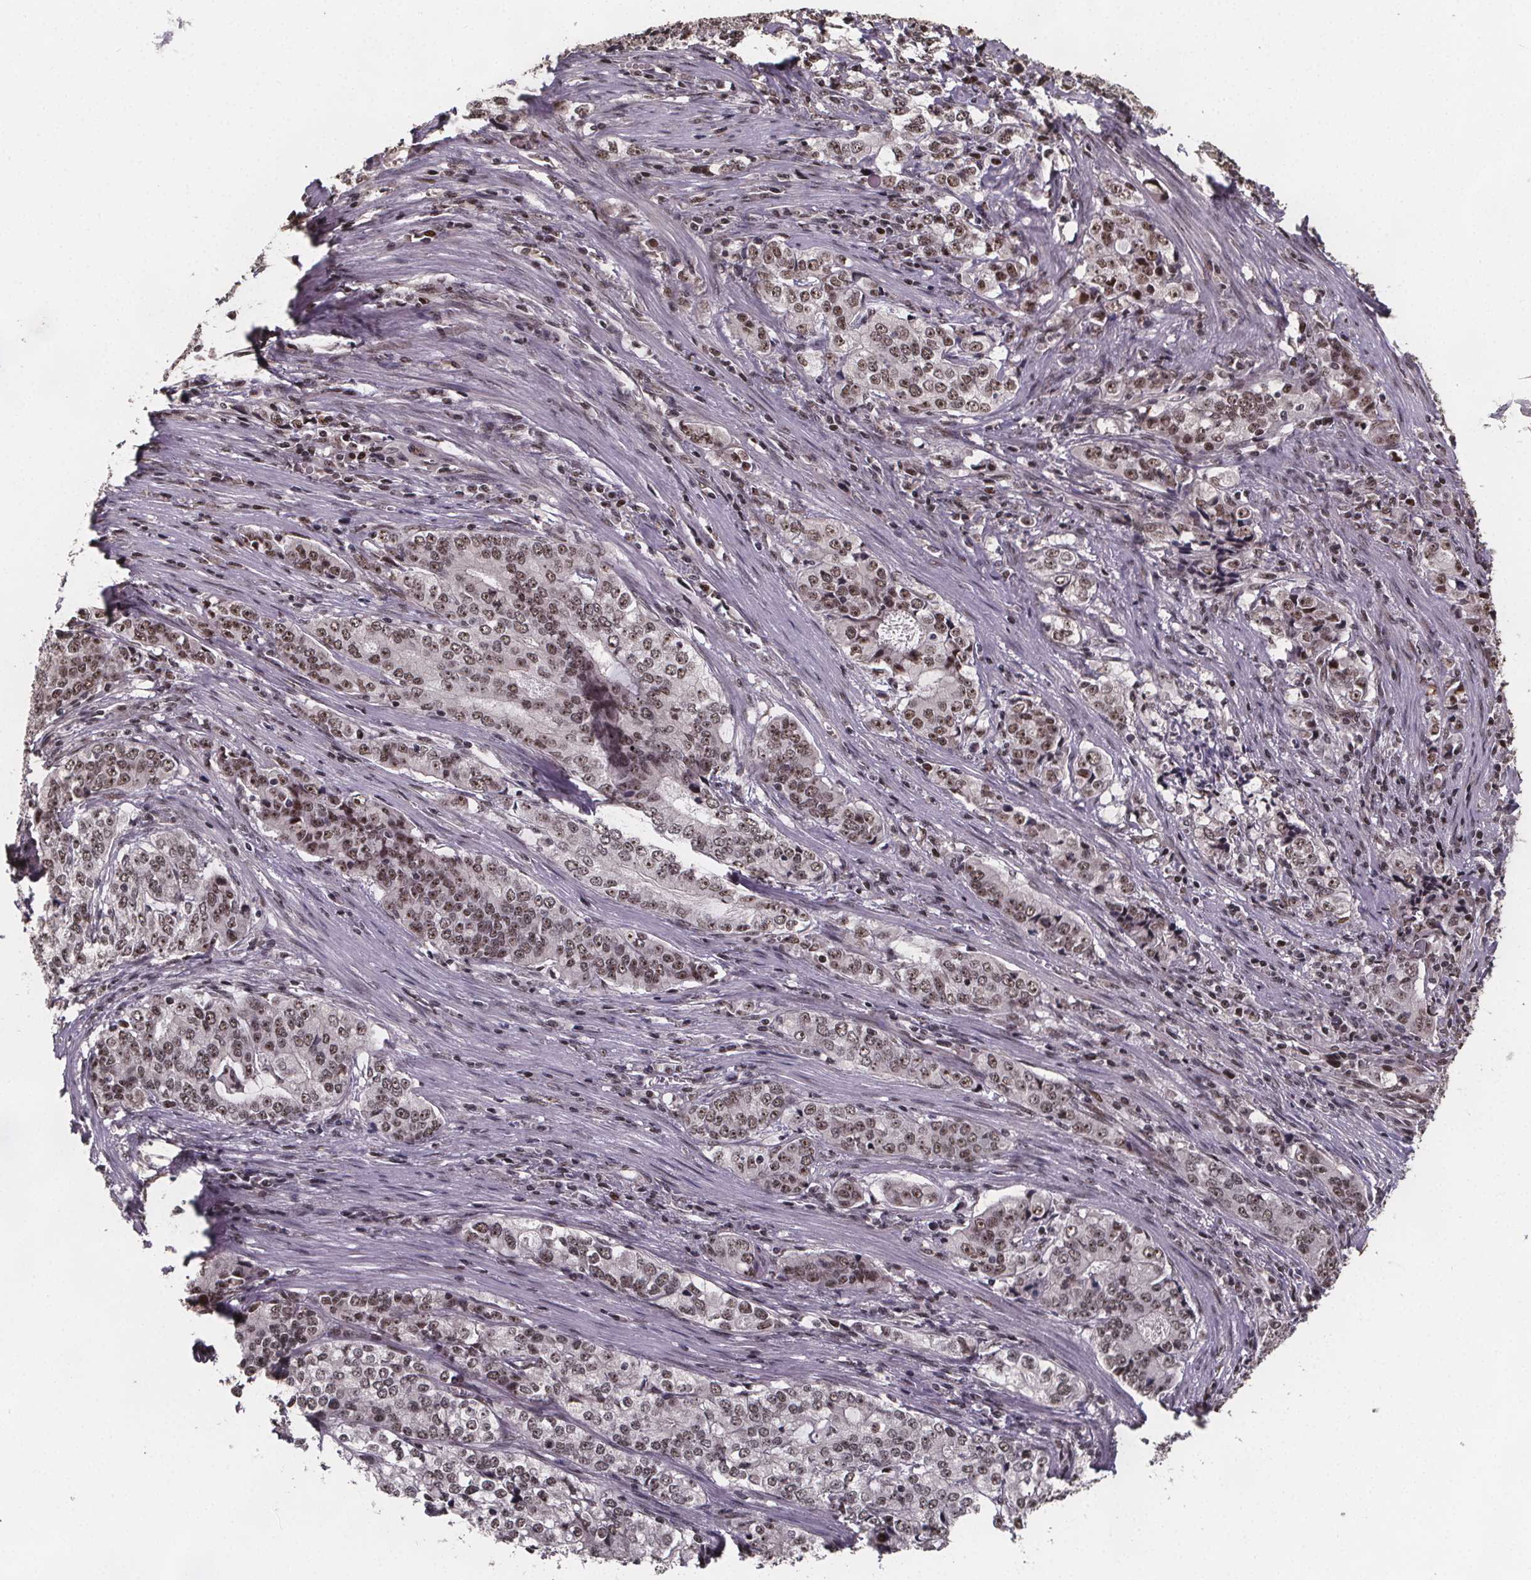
{"staining": {"intensity": "moderate", "quantity": ">75%", "location": "nuclear"}, "tissue": "stomach cancer", "cell_type": "Tumor cells", "image_type": "cancer", "snomed": [{"axis": "morphology", "description": "Adenocarcinoma, NOS"}, {"axis": "topography", "description": "Stomach, lower"}], "caption": "Immunohistochemical staining of human adenocarcinoma (stomach) displays moderate nuclear protein positivity in about >75% of tumor cells. (DAB IHC, brown staining for protein, blue staining for nuclei).", "gene": "U2SURP", "patient": {"sex": "female", "age": 72}}